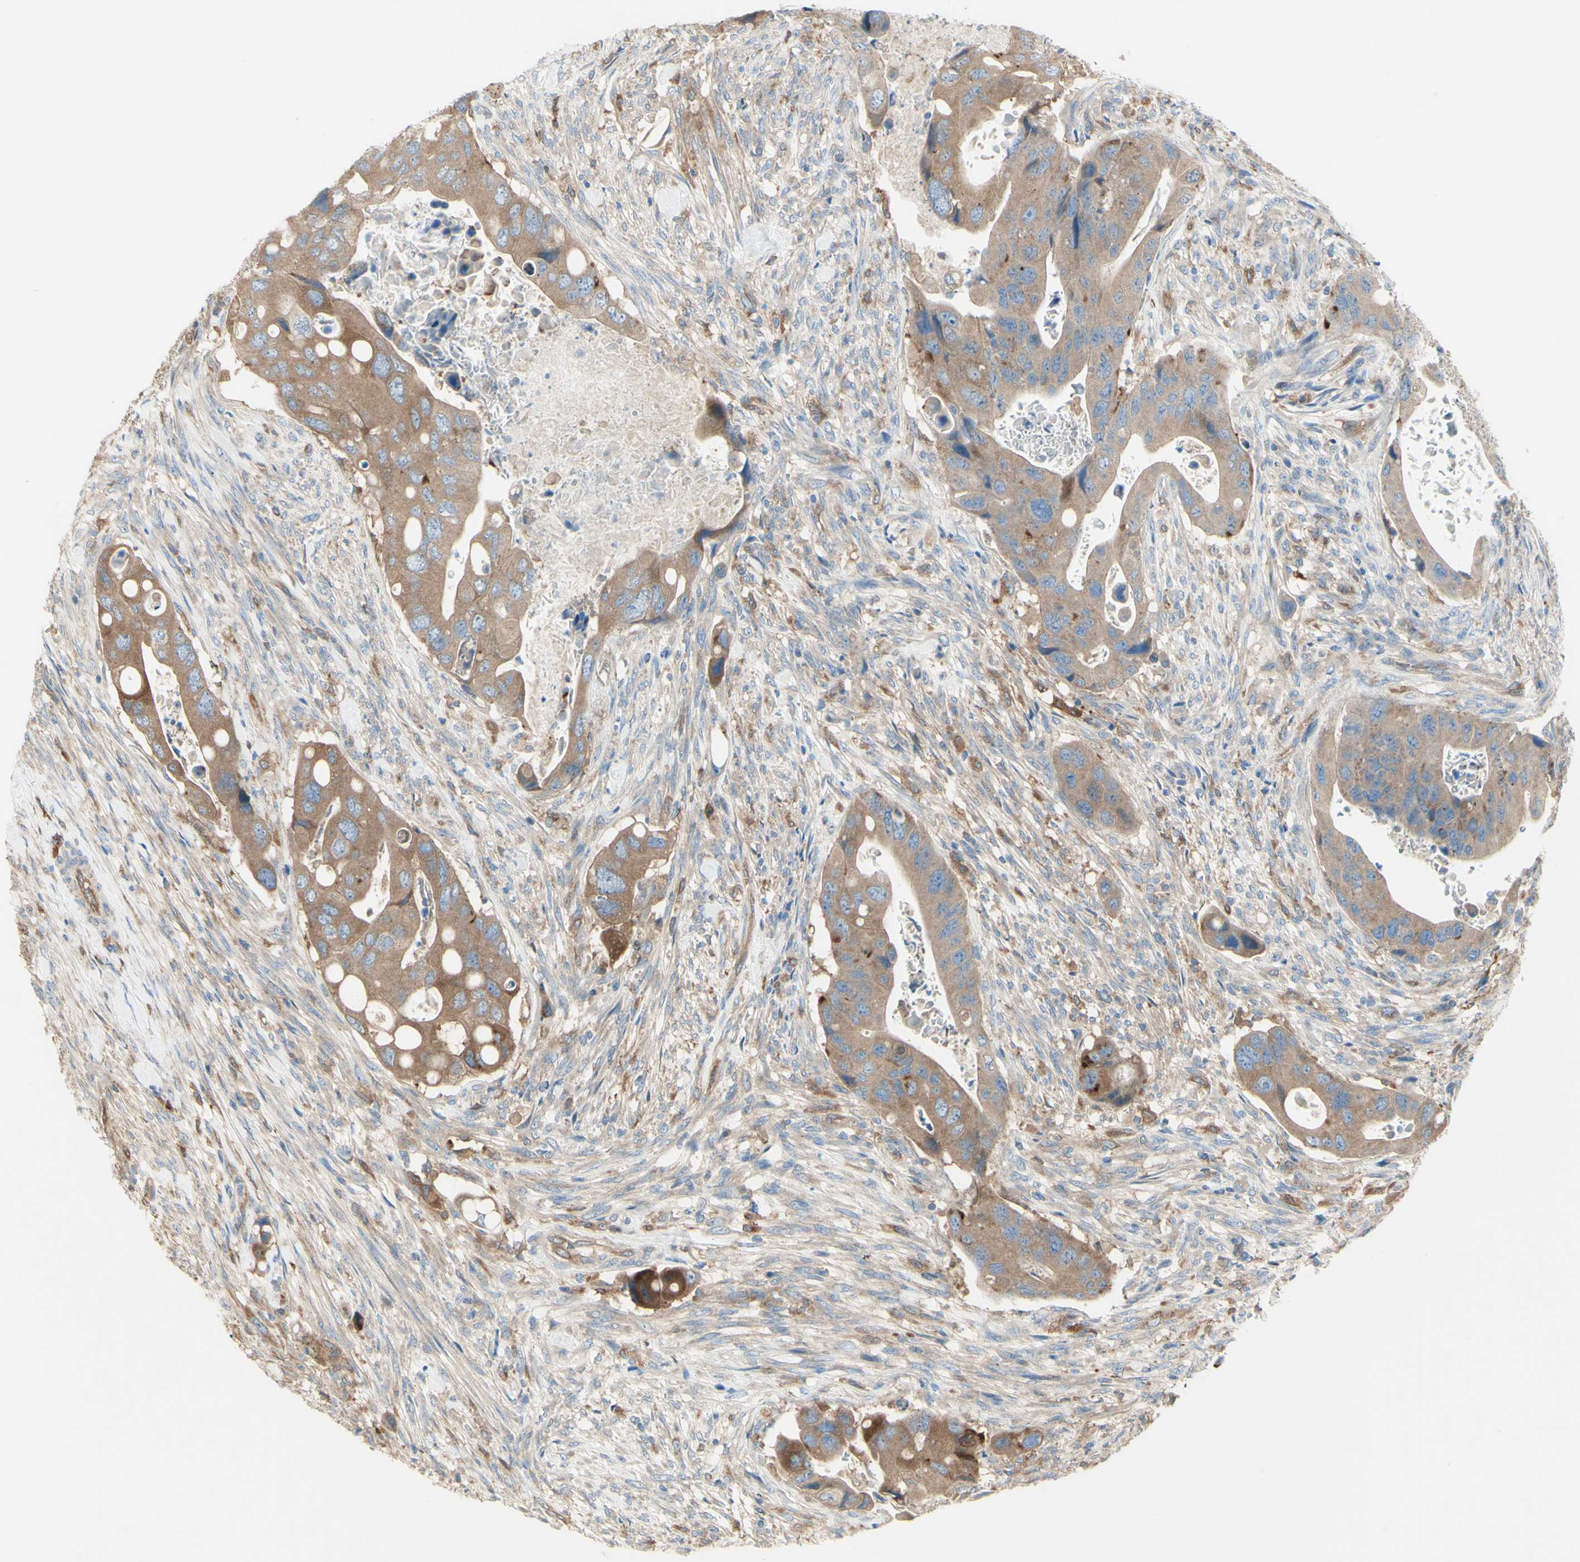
{"staining": {"intensity": "moderate", "quantity": ">75%", "location": "cytoplasmic/membranous"}, "tissue": "colorectal cancer", "cell_type": "Tumor cells", "image_type": "cancer", "snomed": [{"axis": "morphology", "description": "Adenocarcinoma, NOS"}, {"axis": "topography", "description": "Rectum"}], "caption": "Colorectal adenocarcinoma stained for a protein (brown) demonstrates moderate cytoplasmic/membranous positive positivity in approximately >75% of tumor cells.", "gene": "IGSF9B", "patient": {"sex": "female", "age": 57}}